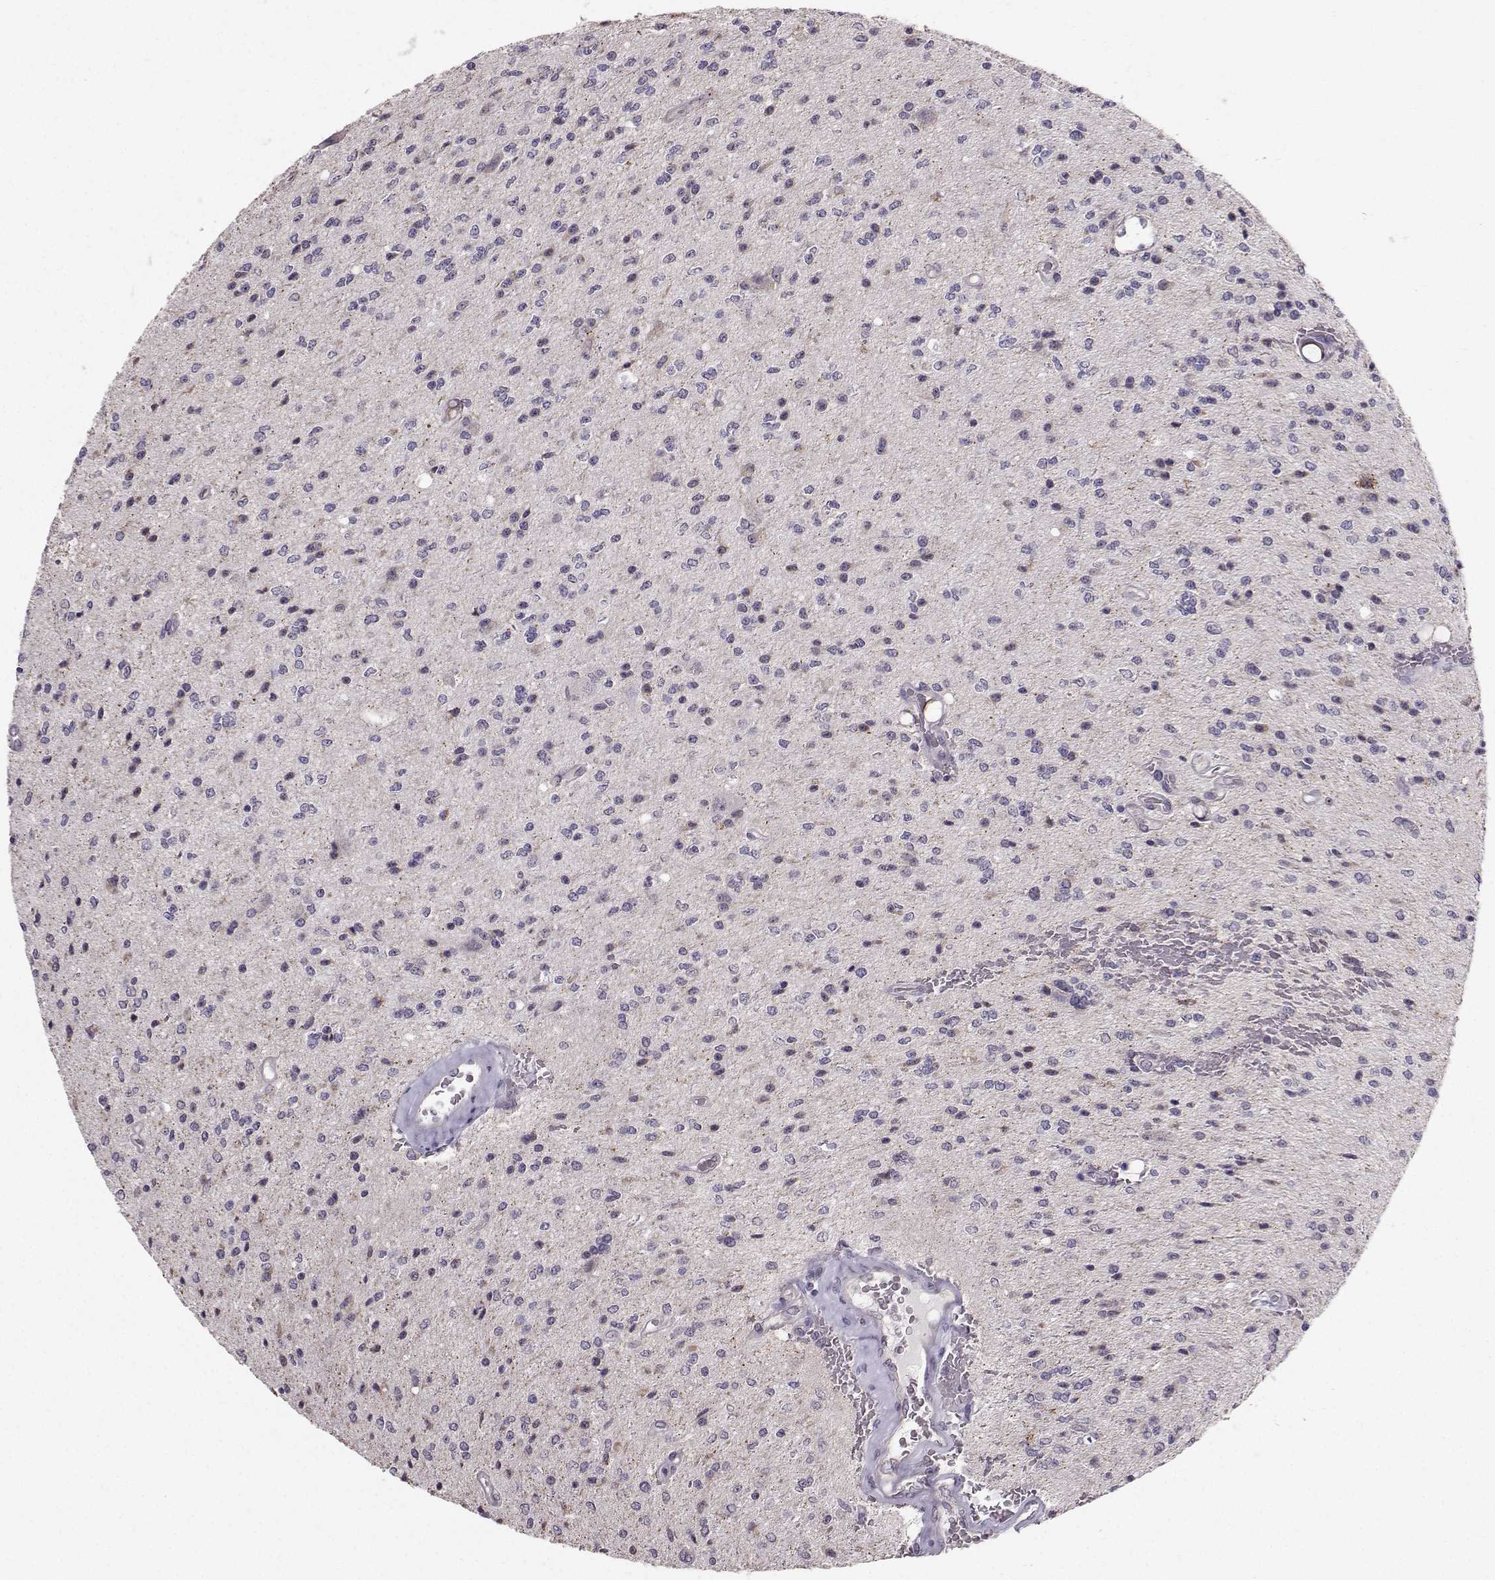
{"staining": {"intensity": "negative", "quantity": "none", "location": "none"}, "tissue": "glioma", "cell_type": "Tumor cells", "image_type": "cancer", "snomed": [{"axis": "morphology", "description": "Glioma, malignant, Low grade"}, {"axis": "topography", "description": "Brain"}], "caption": "High power microscopy photomicrograph of an immunohistochemistry photomicrograph of low-grade glioma (malignant), revealing no significant positivity in tumor cells. The staining is performed using DAB brown chromogen with nuclei counter-stained in using hematoxylin.", "gene": "TSPYL5", "patient": {"sex": "male", "age": 67}}